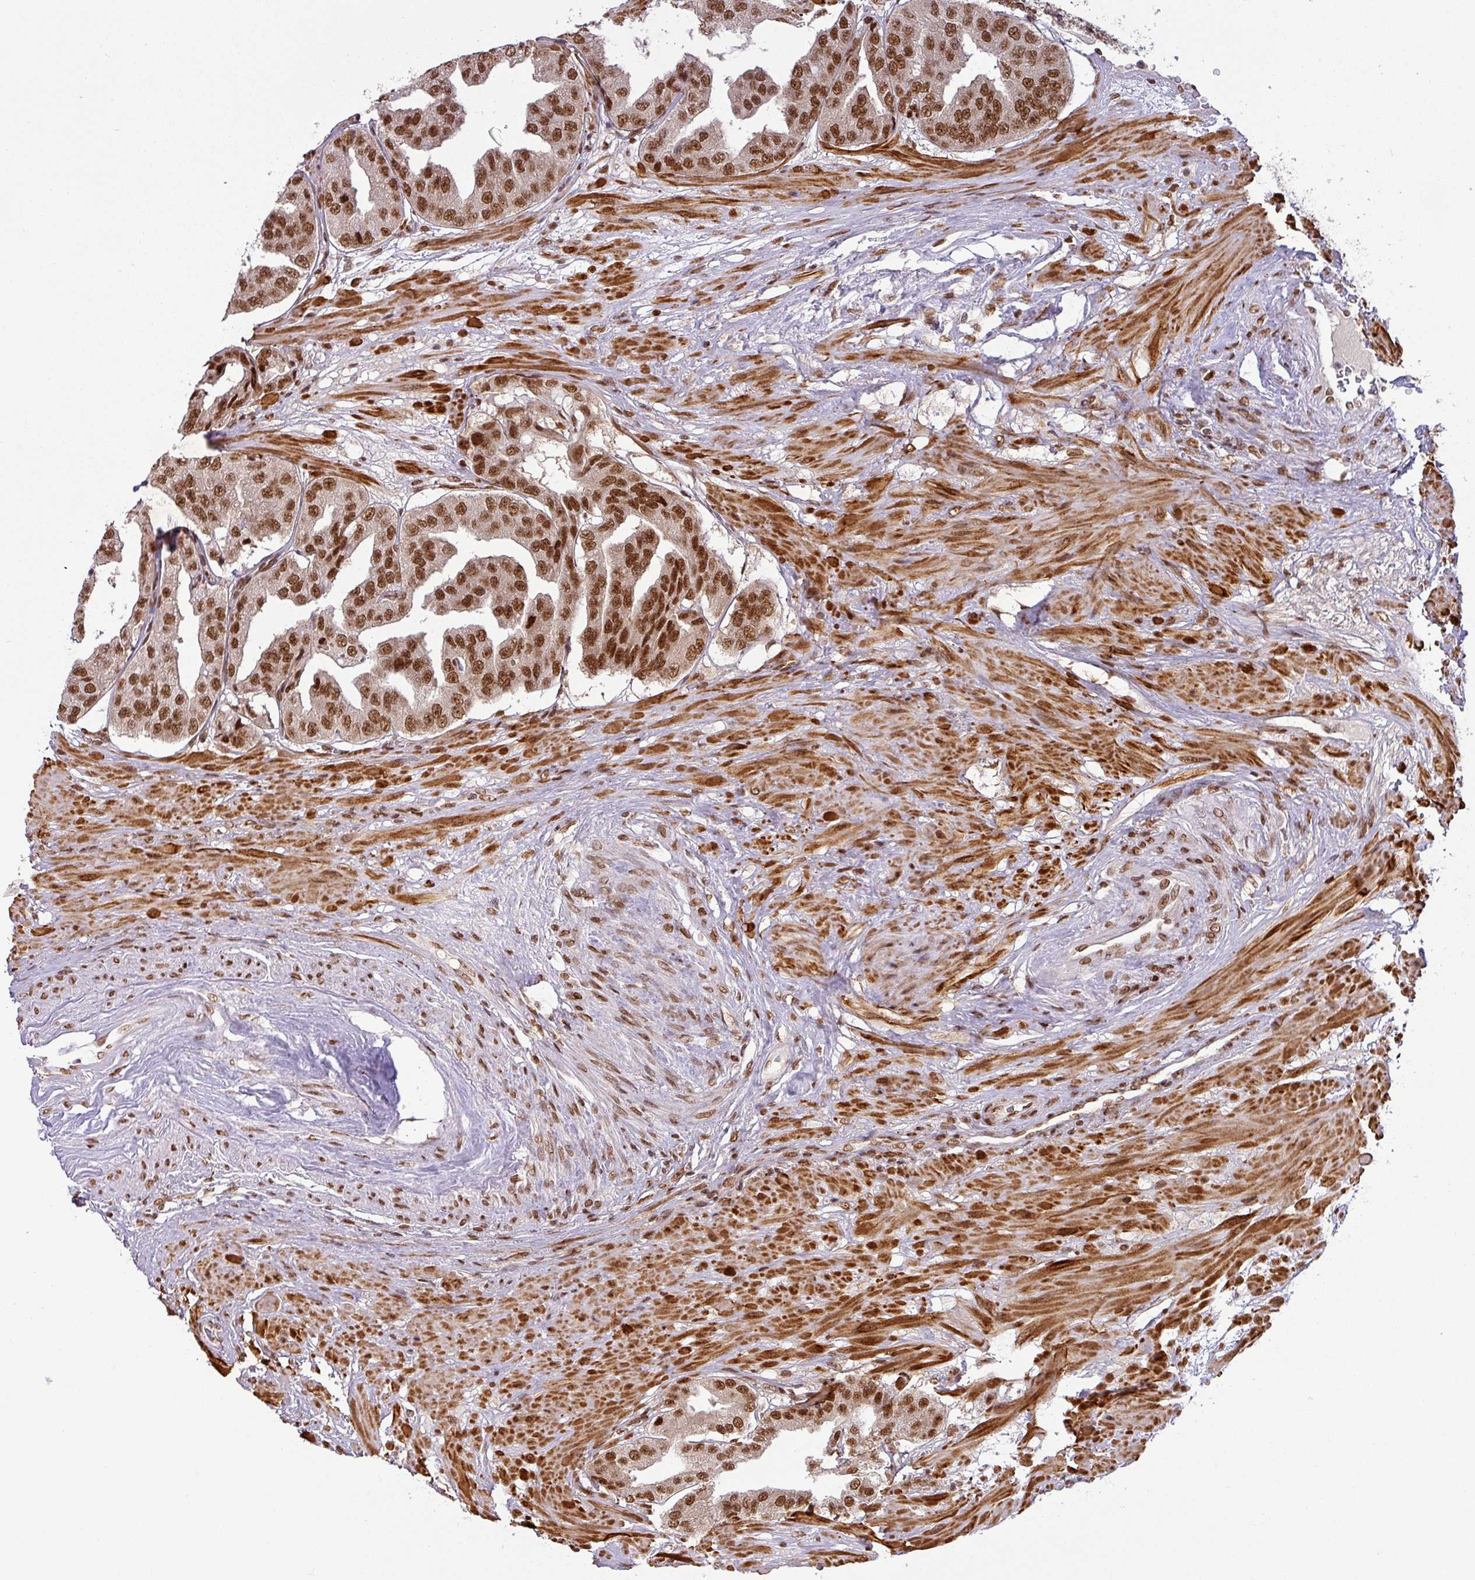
{"staining": {"intensity": "strong", "quantity": ">75%", "location": "nuclear"}, "tissue": "prostate cancer", "cell_type": "Tumor cells", "image_type": "cancer", "snomed": [{"axis": "morphology", "description": "Adenocarcinoma, High grade"}, {"axis": "topography", "description": "Prostate"}], "caption": "Tumor cells display high levels of strong nuclear positivity in about >75% of cells in prostate high-grade adenocarcinoma.", "gene": "SRSF2", "patient": {"sex": "male", "age": 63}}